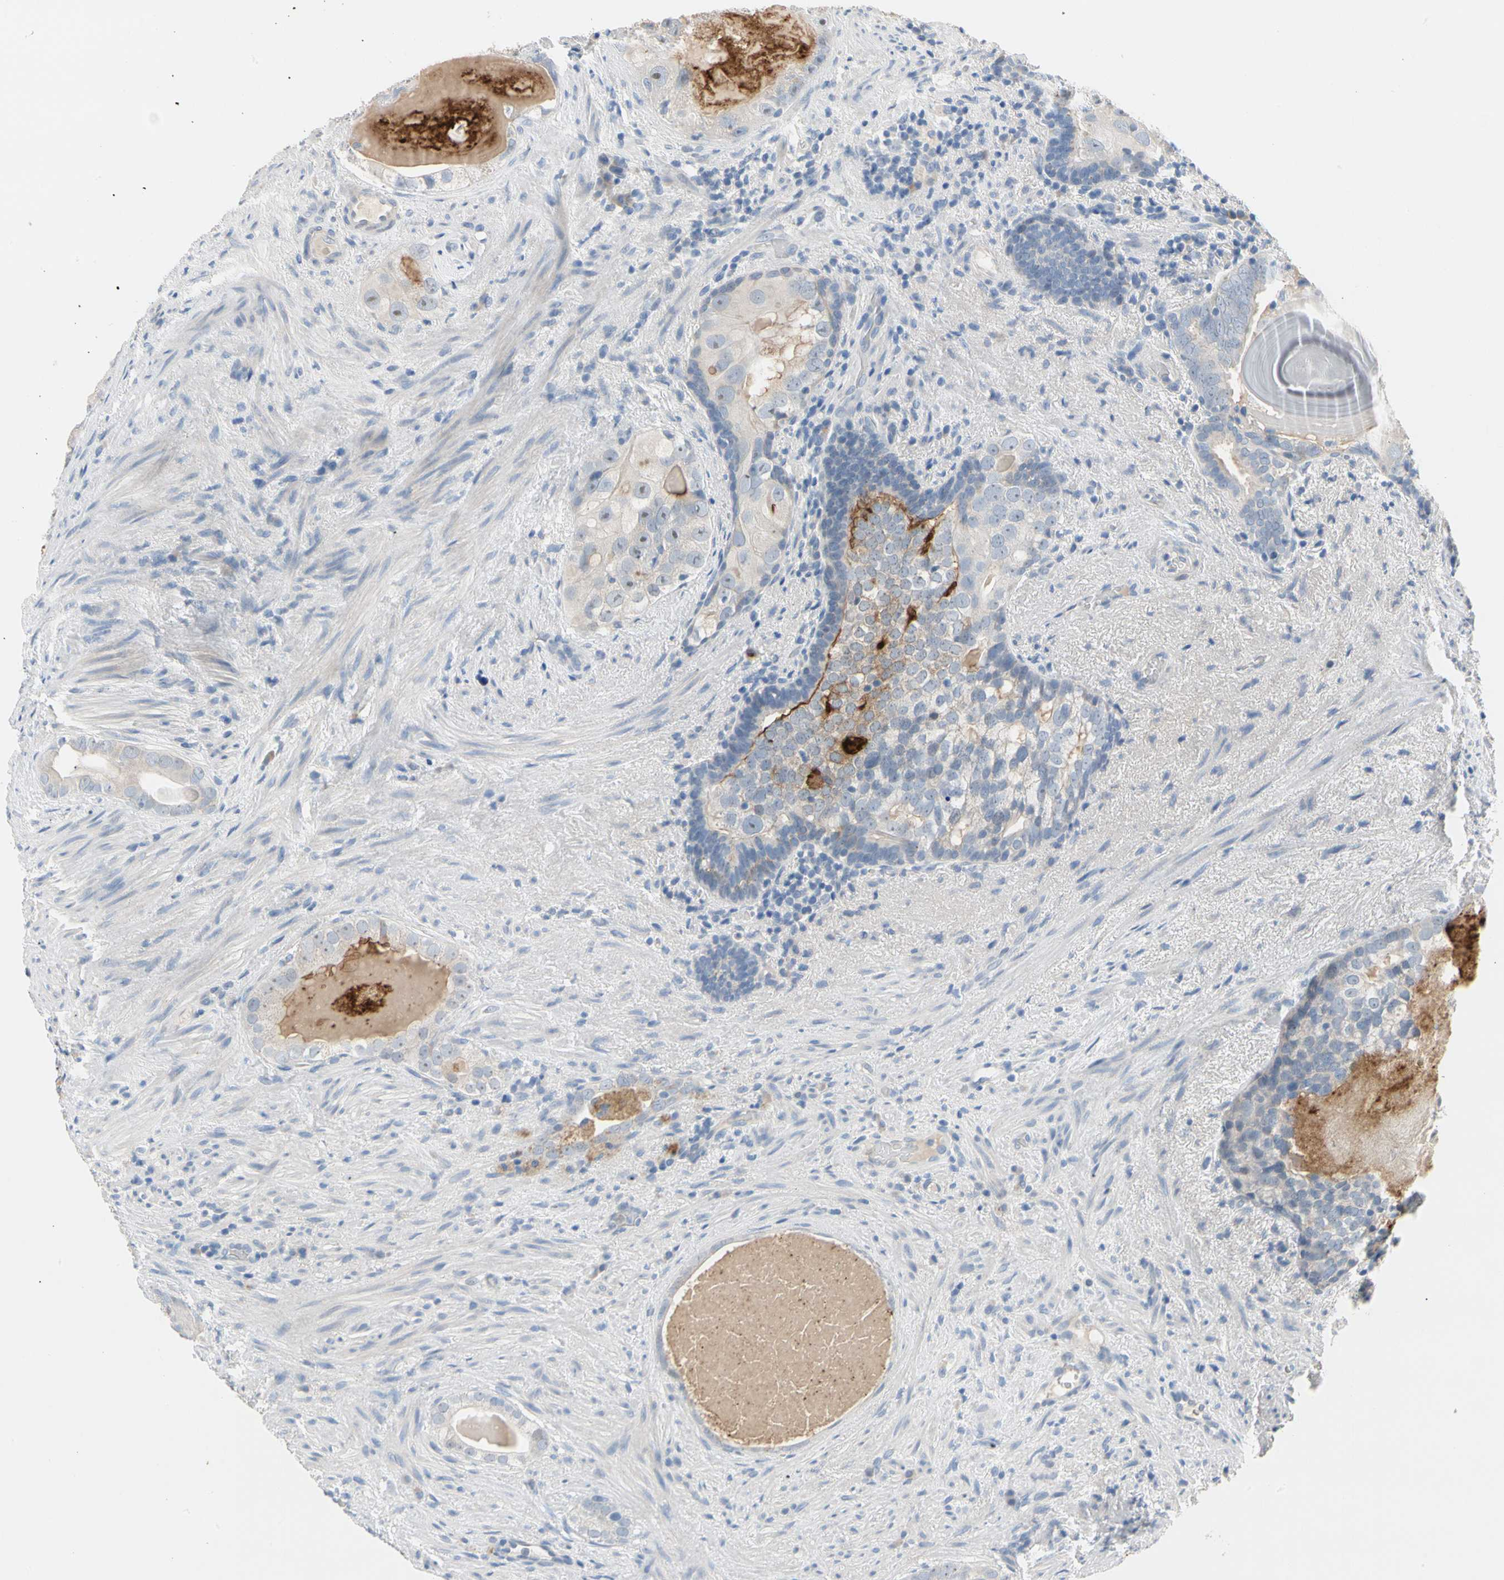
{"staining": {"intensity": "moderate", "quantity": "<25%", "location": "cytoplasmic/membranous"}, "tissue": "prostate cancer", "cell_type": "Tumor cells", "image_type": "cancer", "snomed": [{"axis": "morphology", "description": "Adenocarcinoma, High grade"}, {"axis": "topography", "description": "Prostate"}], "caption": "This micrograph demonstrates IHC staining of prostate high-grade adenocarcinoma, with low moderate cytoplasmic/membranous expression in approximately <25% of tumor cells.", "gene": "MARK1", "patient": {"sex": "male", "age": 66}}